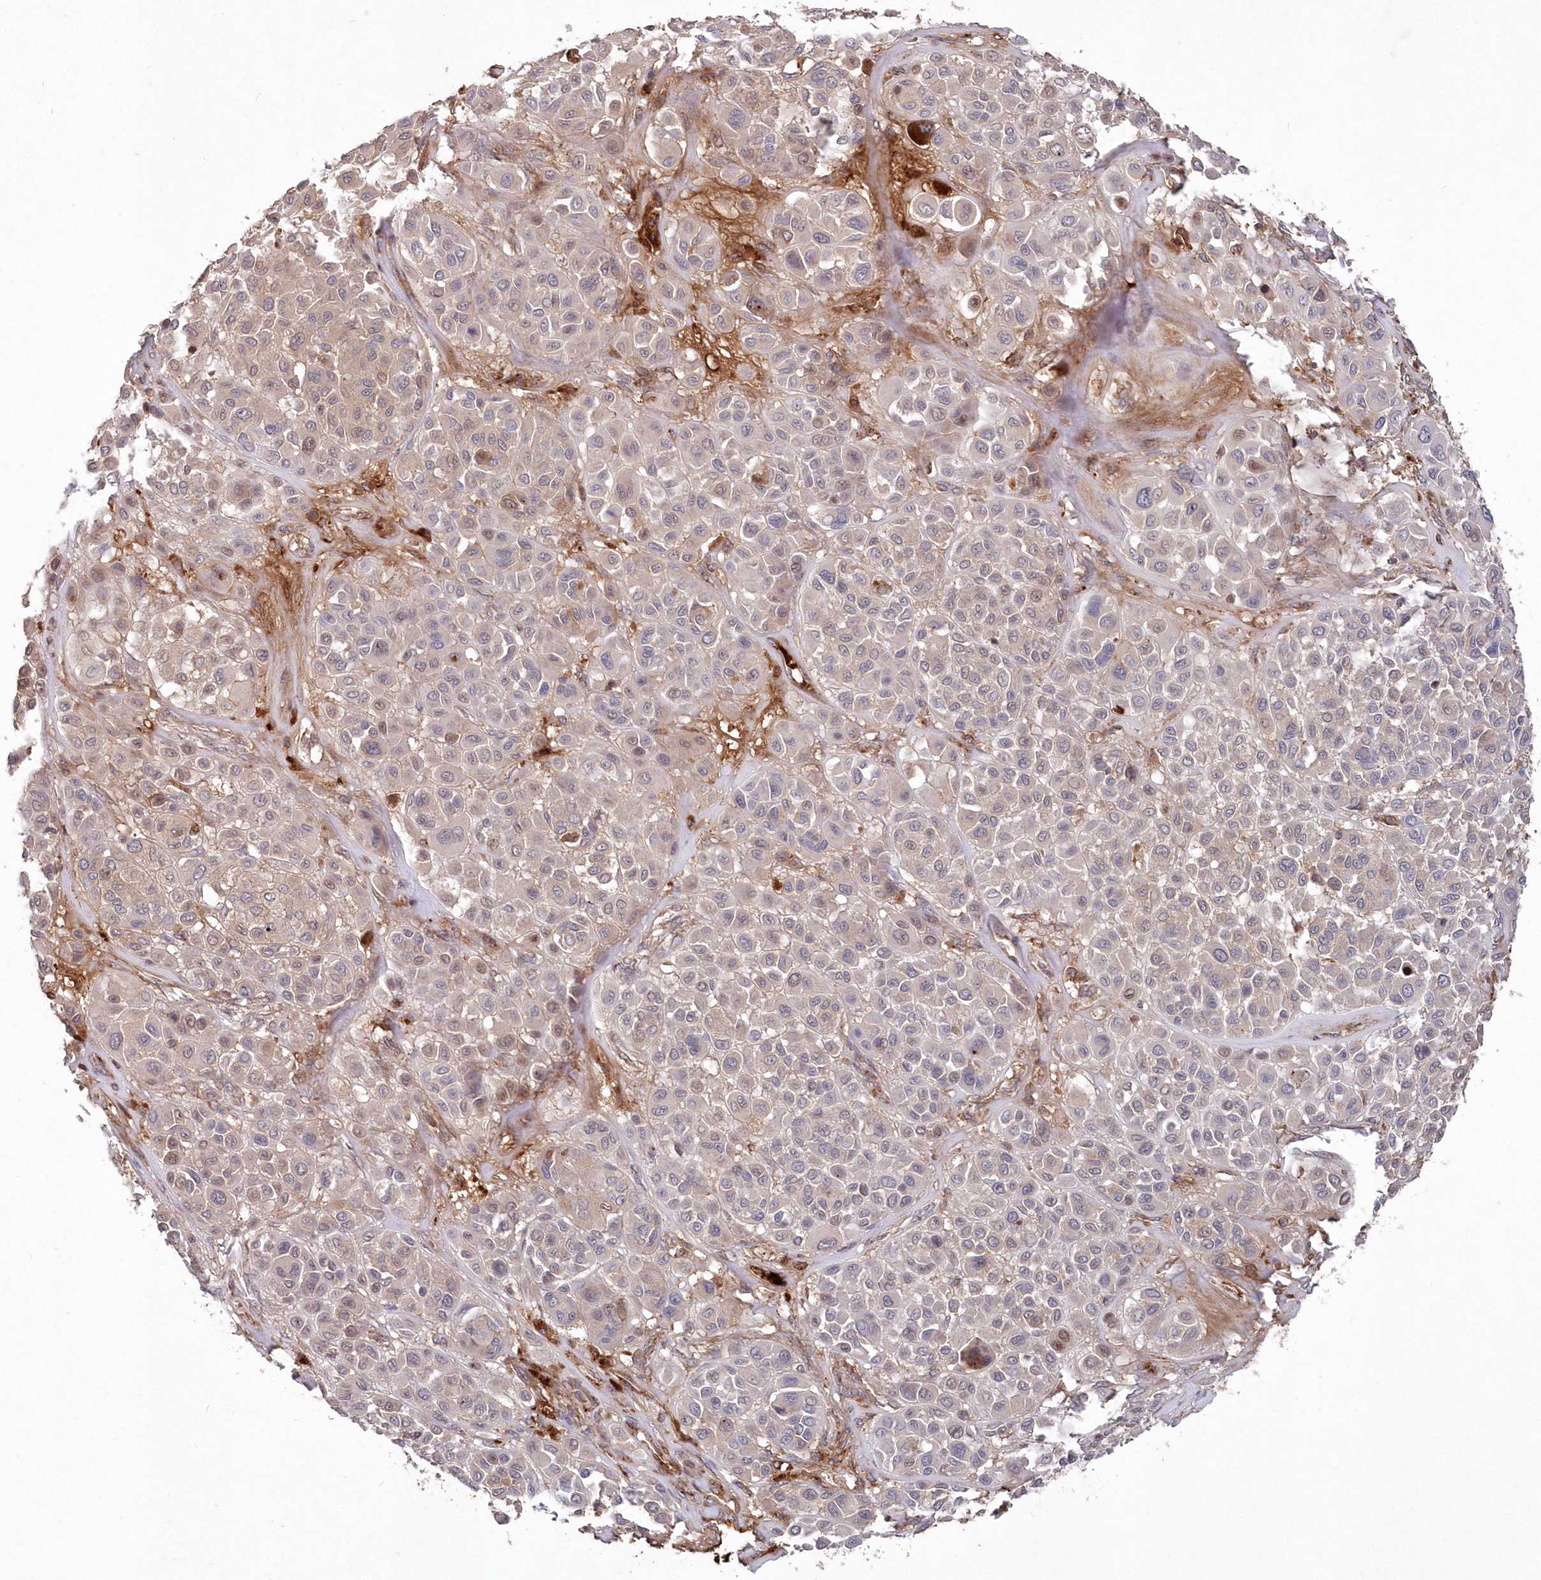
{"staining": {"intensity": "negative", "quantity": "none", "location": "none"}, "tissue": "melanoma", "cell_type": "Tumor cells", "image_type": "cancer", "snomed": [{"axis": "morphology", "description": "Malignant melanoma, Metastatic site"}, {"axis": "topography", "description": "Soft tissue"}], "caption": "Tumor cells show no significant positivity in melanoma.", "gene": "ABHD14B", "patient": {"sex": "male", "age": 41}}